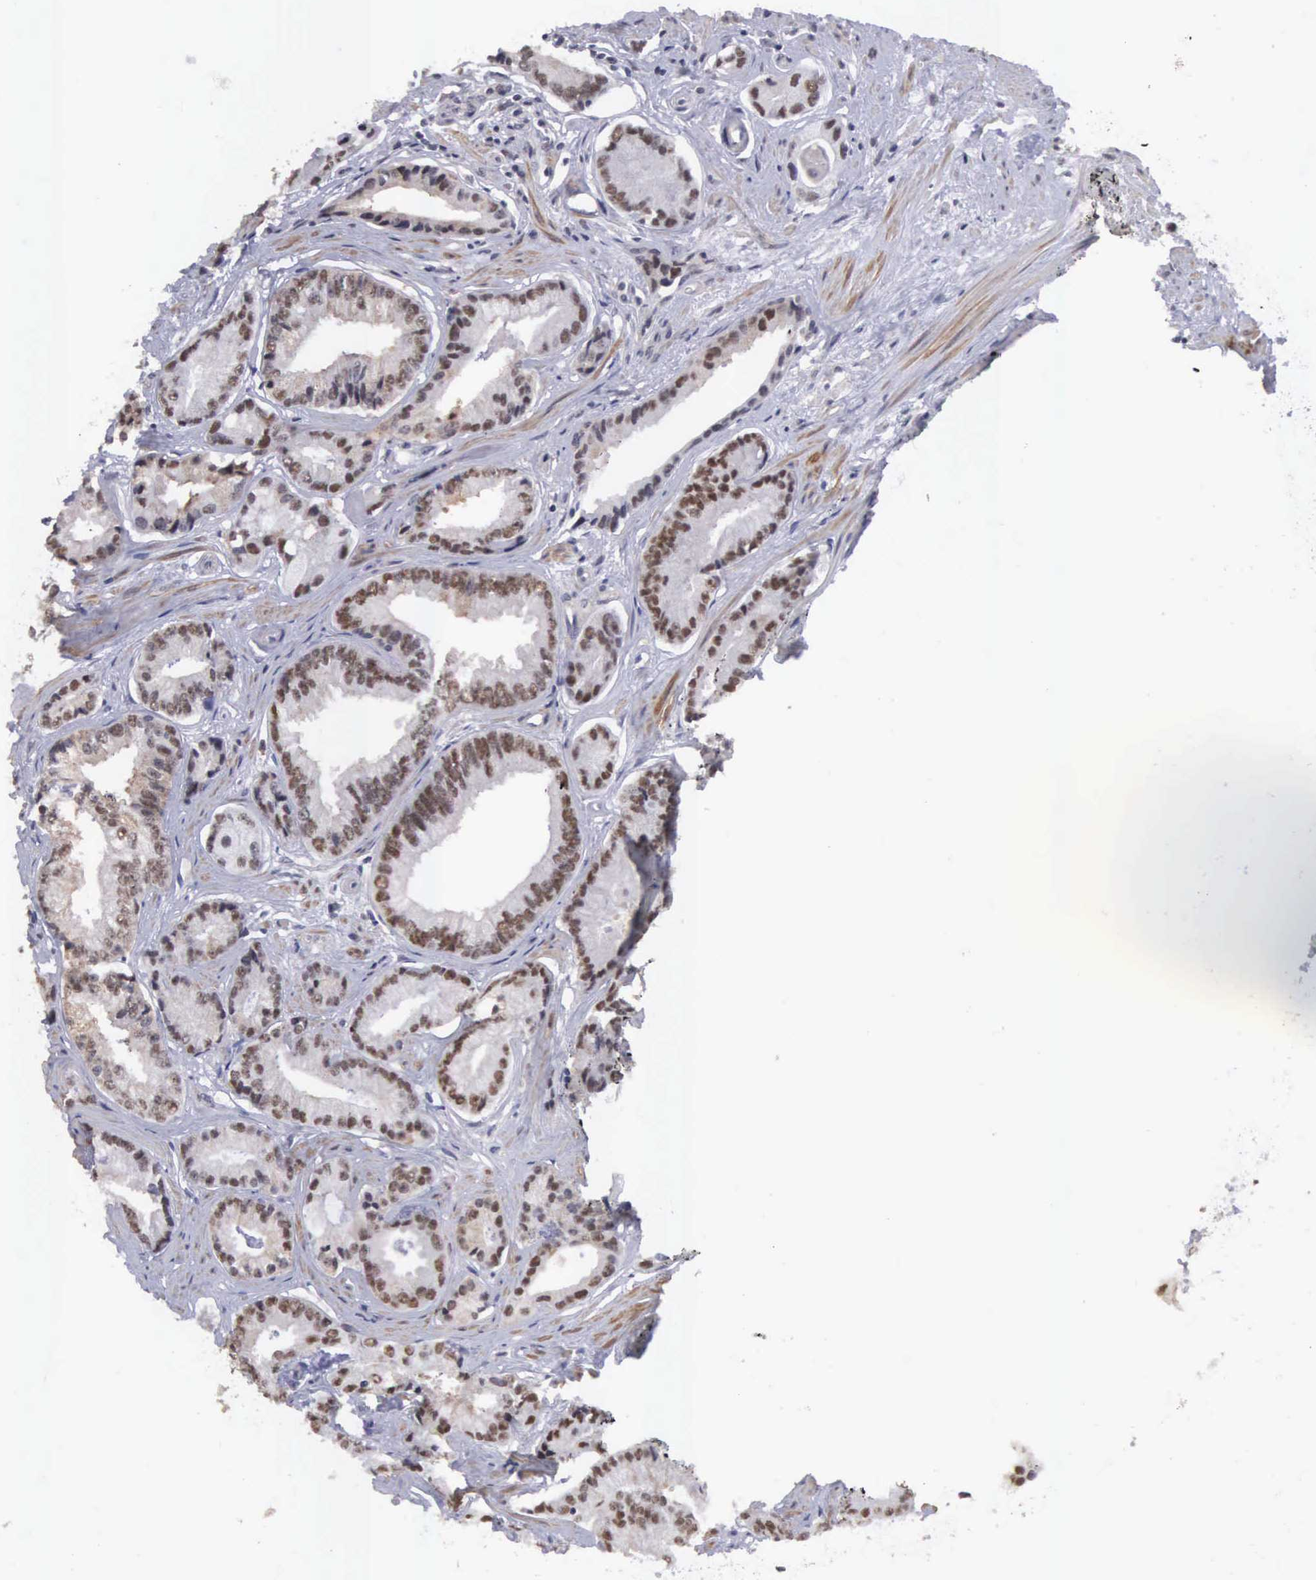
{"staining": {"intensity": "moderate", "quantity": ">75%", "location": "nuclear"}, "tissue": "prostate cancer", "cell_type": "Tumor cells", "image_type": "cancer", "snomed": [{"axis": "morphology", "description": "Adenocarcinoma, High grade"}, {"axis": "topography", "description": "Prostate"}], "caption": "DAB immunohistochemical staining of human prostate high-grade adenocarcinoma displays moderate nuclear protein positivity in approximately >75% of tumor cells.", "gene": "ZNF275", "patient": {"sex": "male", "age": 56}}